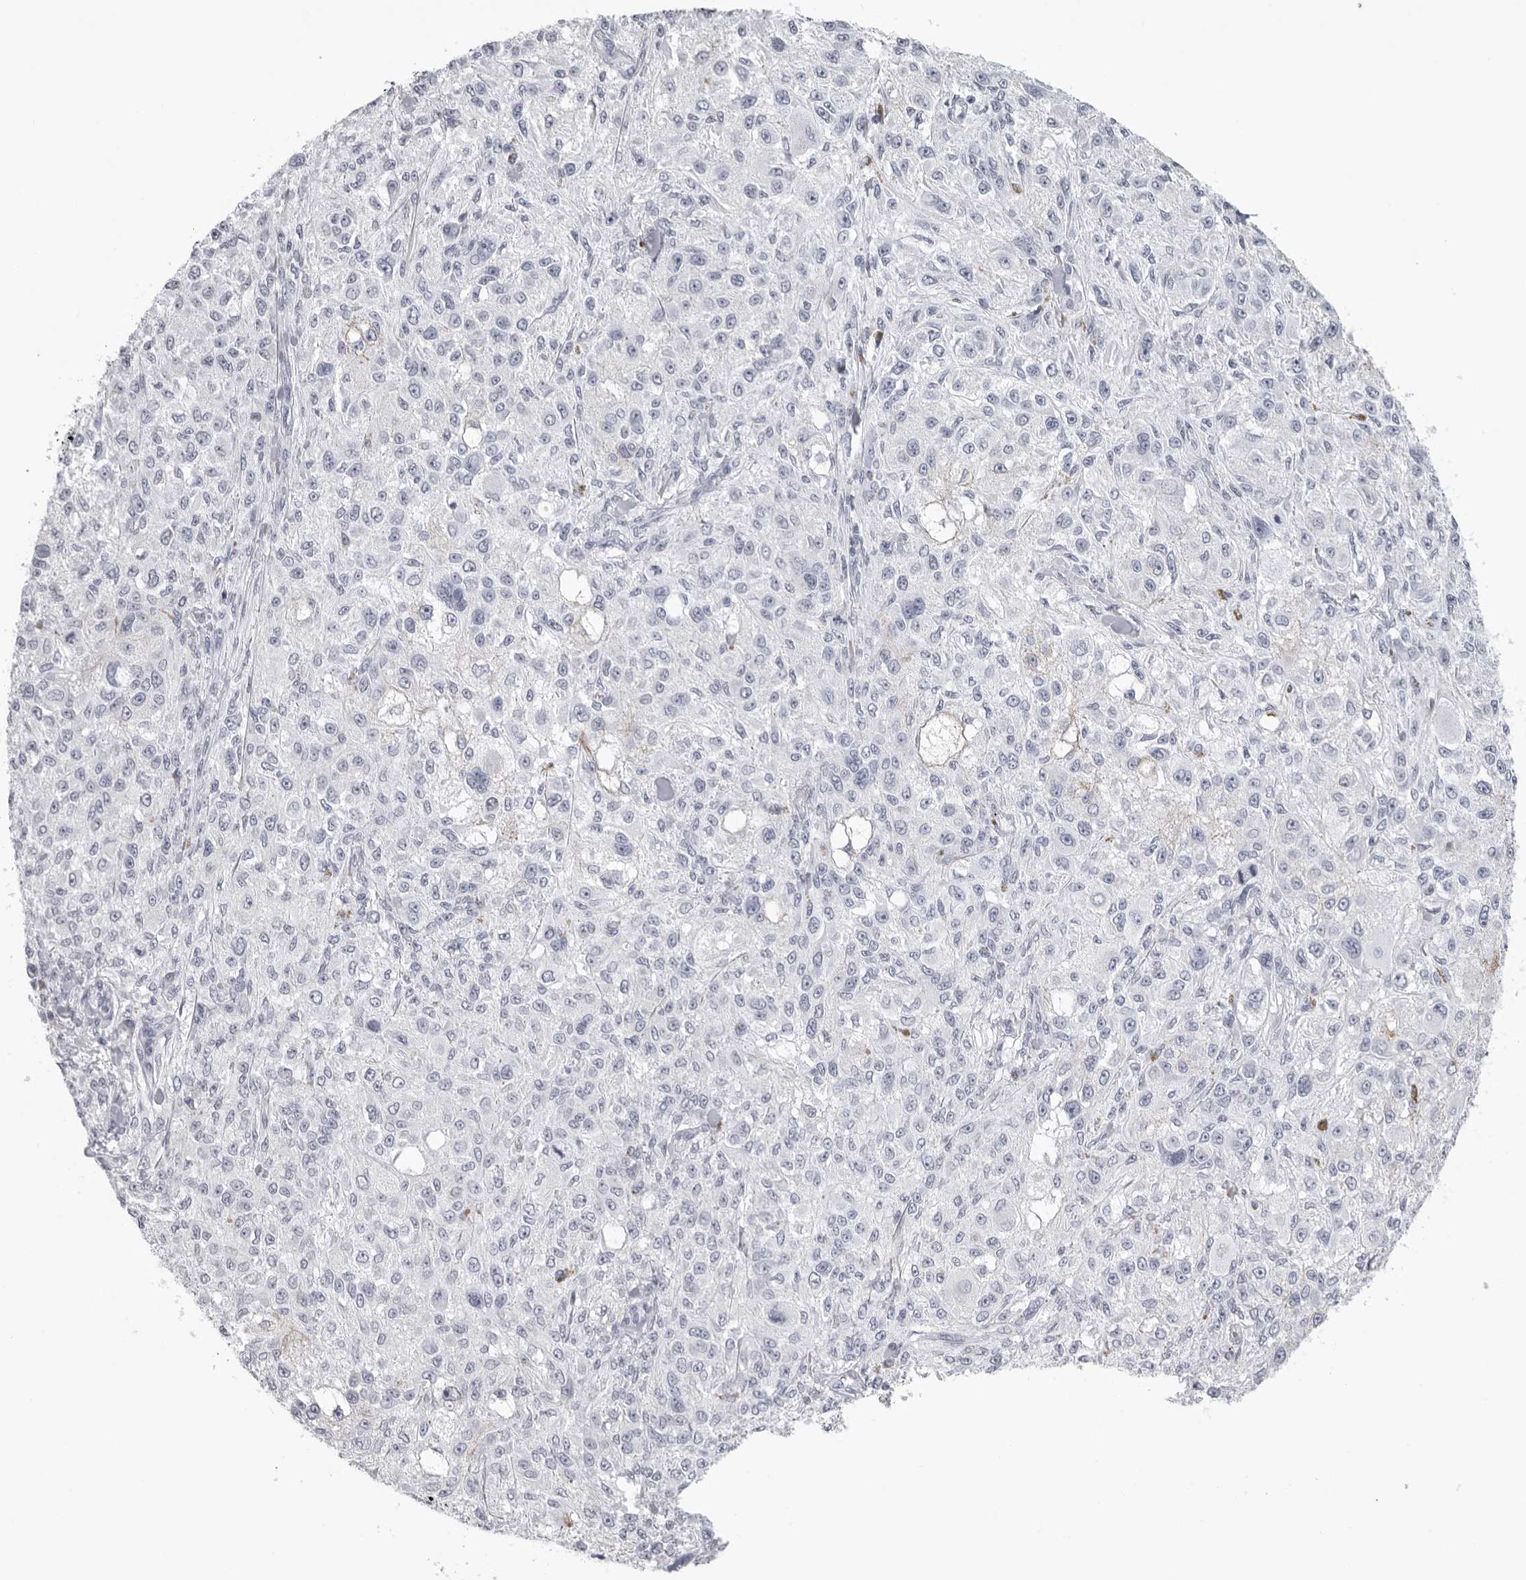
{"staining": {"intensity": "negative", "quantity": "none", "location": "none"}, "tissue": "melanoma", "cell_type": "Tumor cells", "image_type": "cancer", "snomed": [{"axis": "morphology", "description": "Necrosis, NOS"}, {"axis": "morphology", "description": "Malignant melanoma, NOS"}, {"axis": "topography", "description": "Skin"}], "caption": "This is an IHC photomicrograph of melanoma. There is no expression in tumor cells.", "gene": "EPB41", "patient": {"sex": "female", "age": 87}}